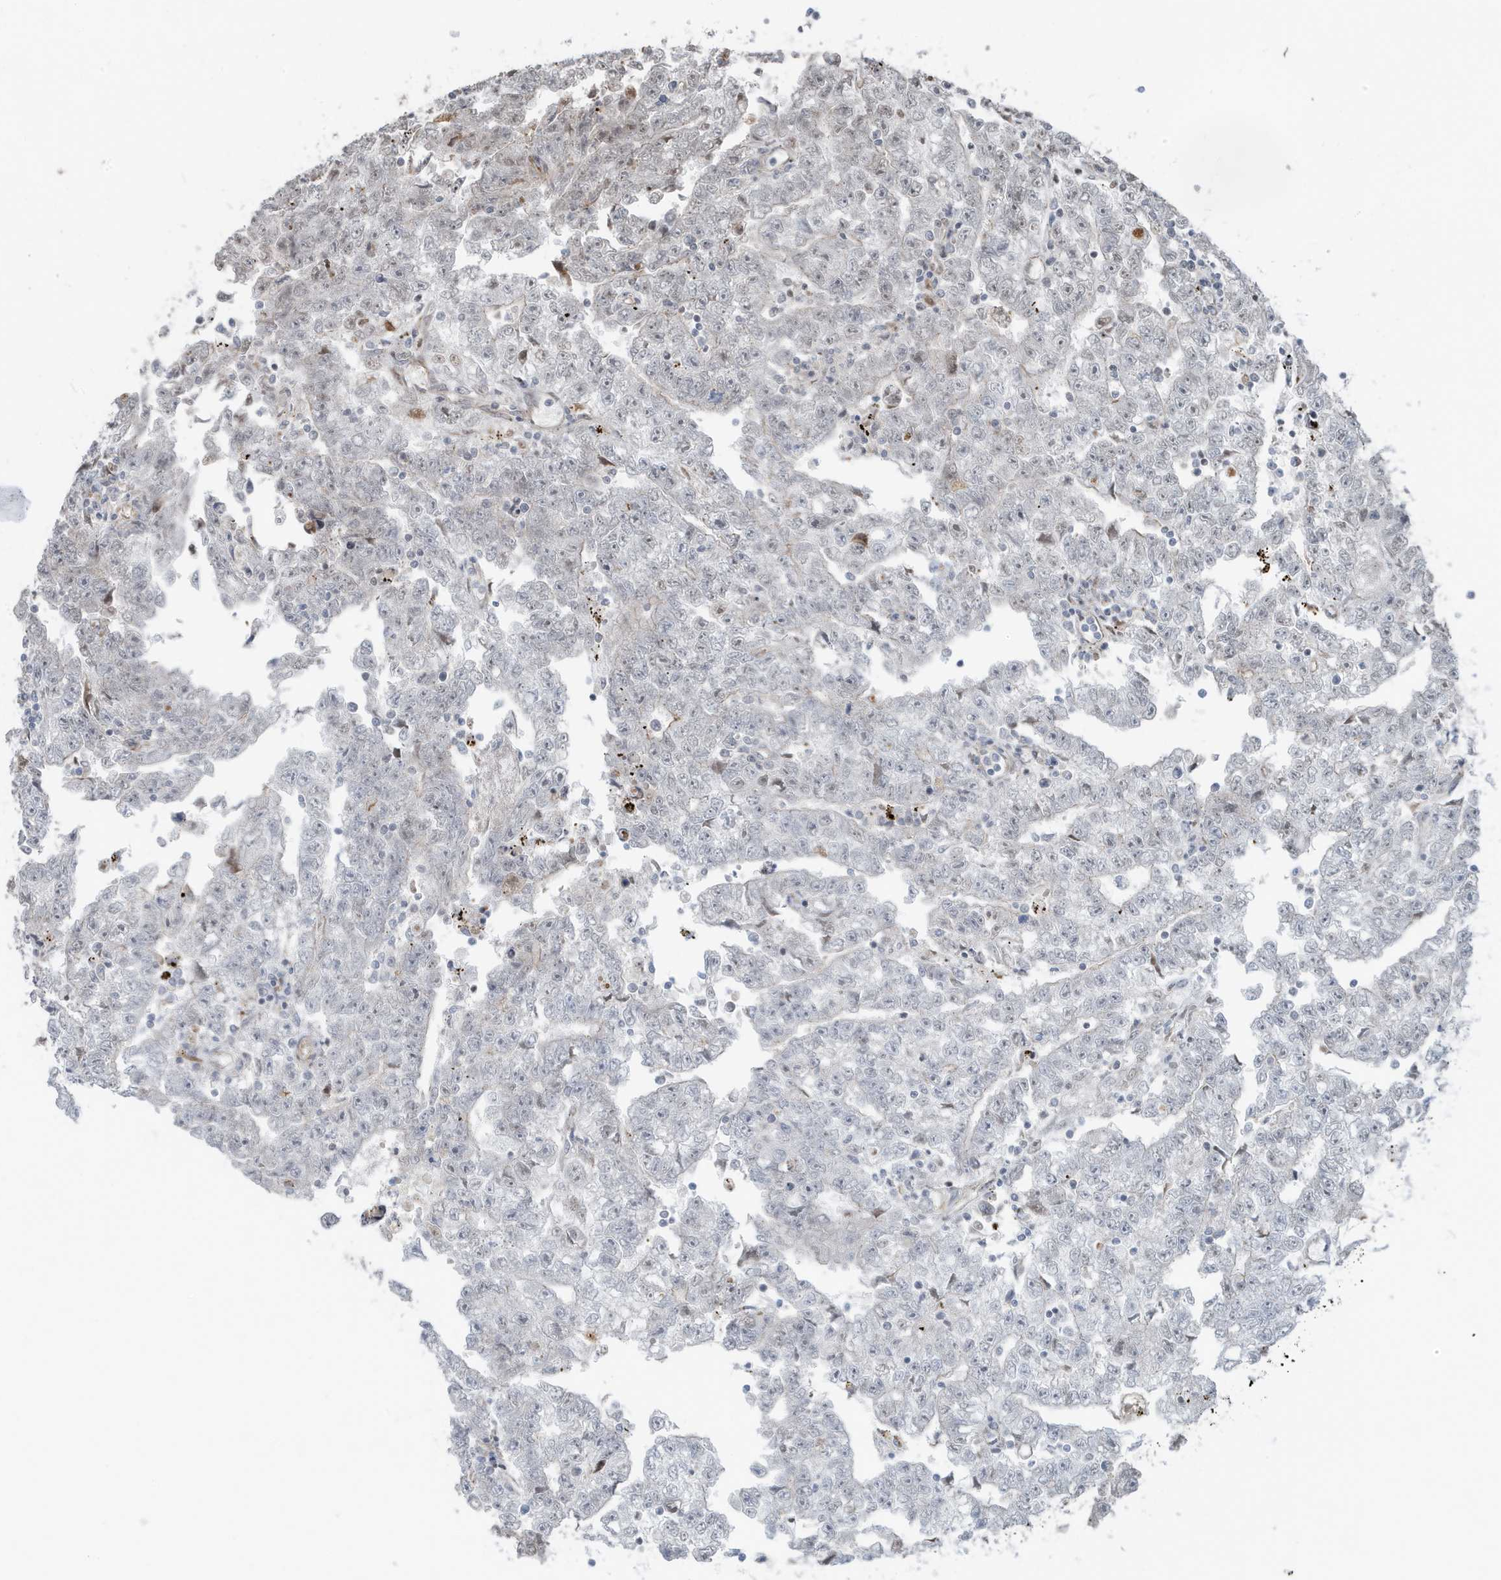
{"staining": {"intensity": "negative", "quantity": "none", "location": "none"}, "tissue": "testis cancer", "cell_type": "Tumor cells", "image_type": "cancer", "snomed": [{"axis": "morphology", "description": "Carcinoma, Embryonal, NOS"}, {"axis": "topography", "description": "Testis"}], "caption": "Immunohistochemistry histopathology image of human testis embryonal carcinoma stained for a protein (brown), which demonstrates no expression in tumor cells.", "gene": "CHCHD4", "patient": {"sex": "male", "age": 25}}